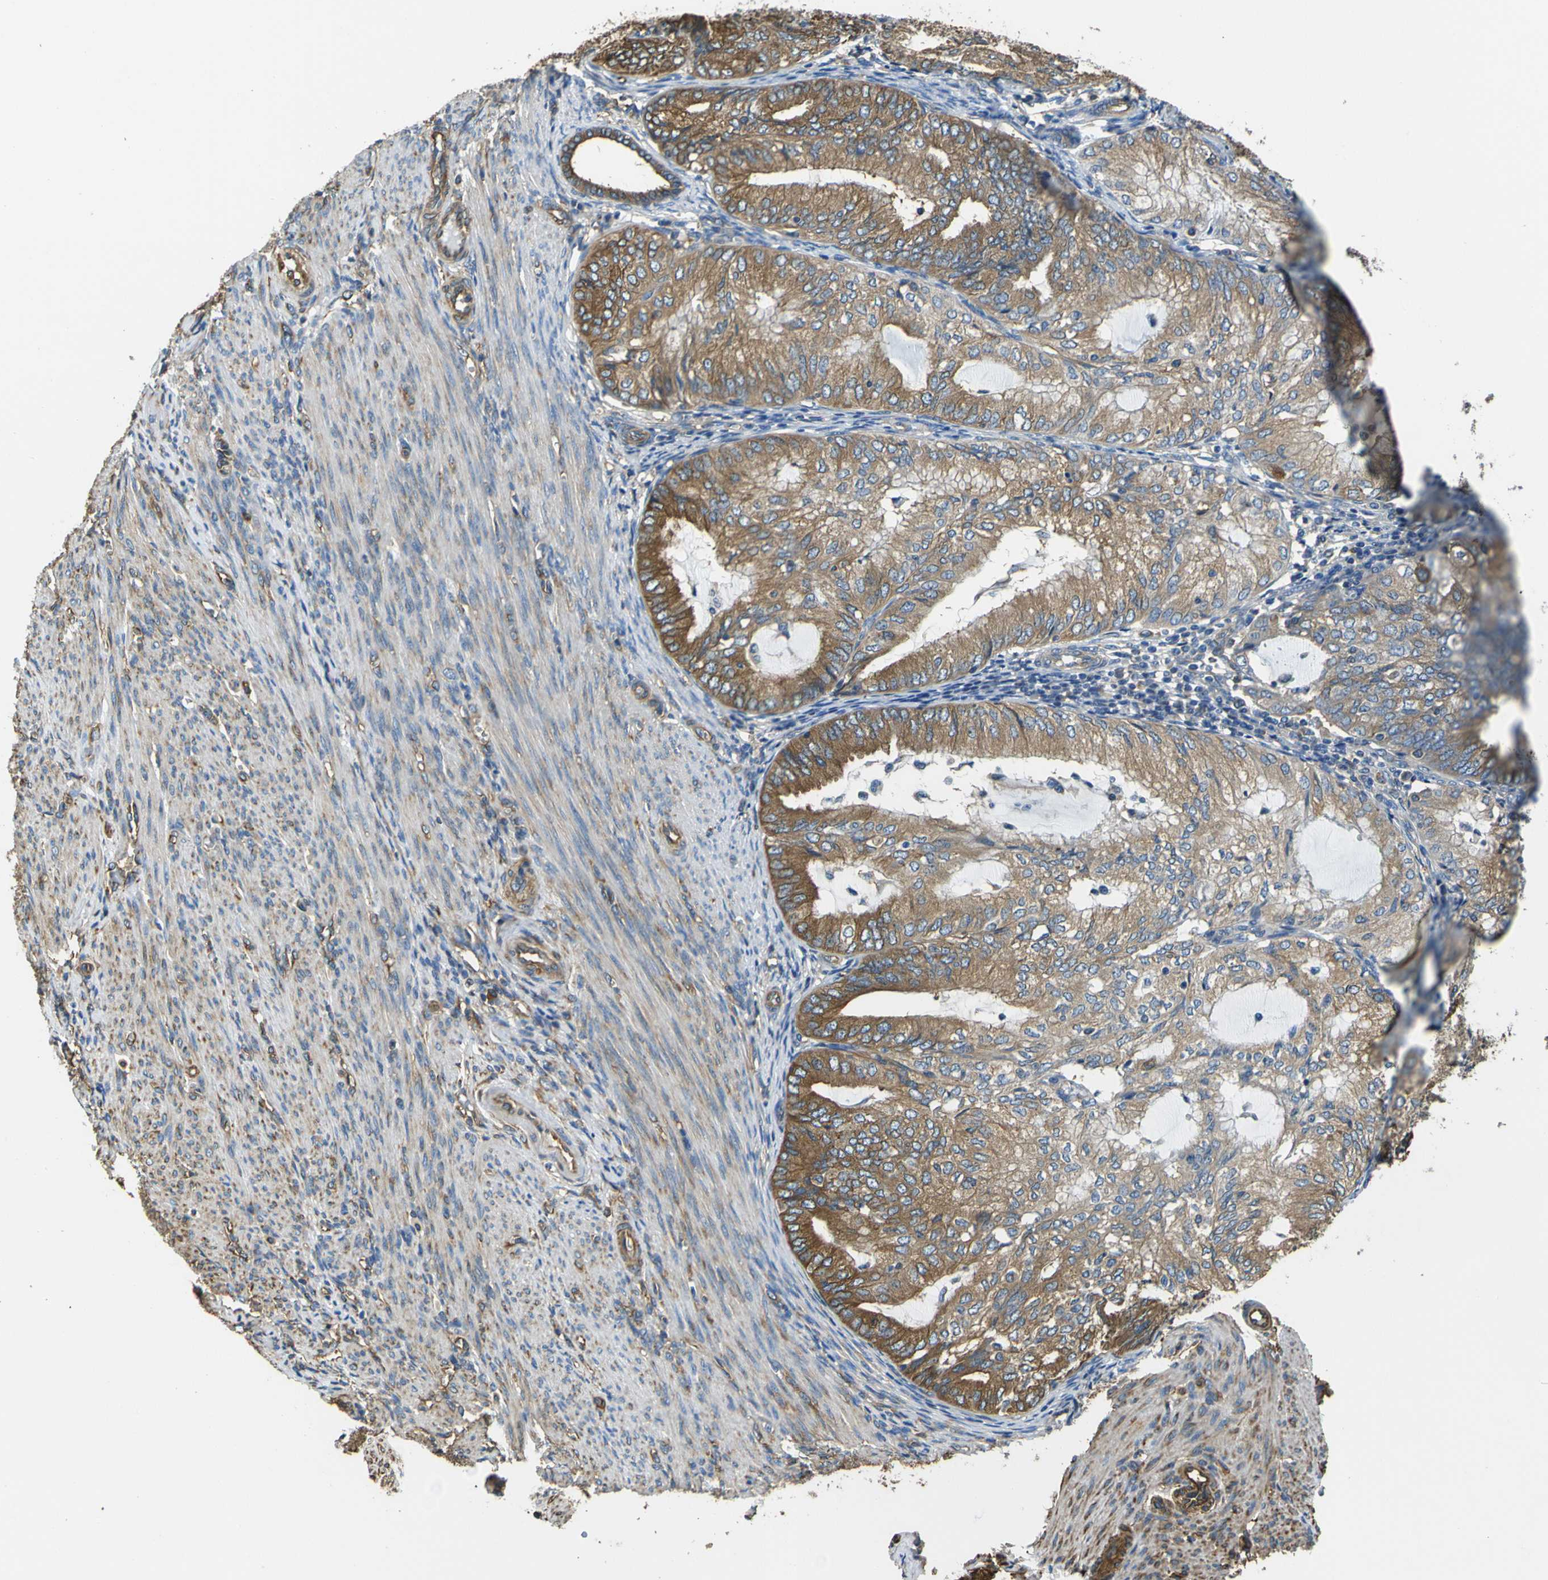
{"staining": {"intensity": "moderate", "quantity": ">75%", "location": "cytoplasmic/membranous"}, "tissue": "endometrial cancer", "cell_type": "Tumor cells", "image_type": "cancer", "snomed": [{"axis": "morphology", "description": "Adenocarcinoma, NOS"}, {"axis": "topography", "description": "Endometrium"}], "caption": "Immunohistochemistry (DAB) staining of endometrial adenocarcinoma reveals moderate cytoplasmic/membranous protein expression in about >75% of tumor cells.", "gene": "TUBB", "patient": {"sex": "female", "age": 81}}